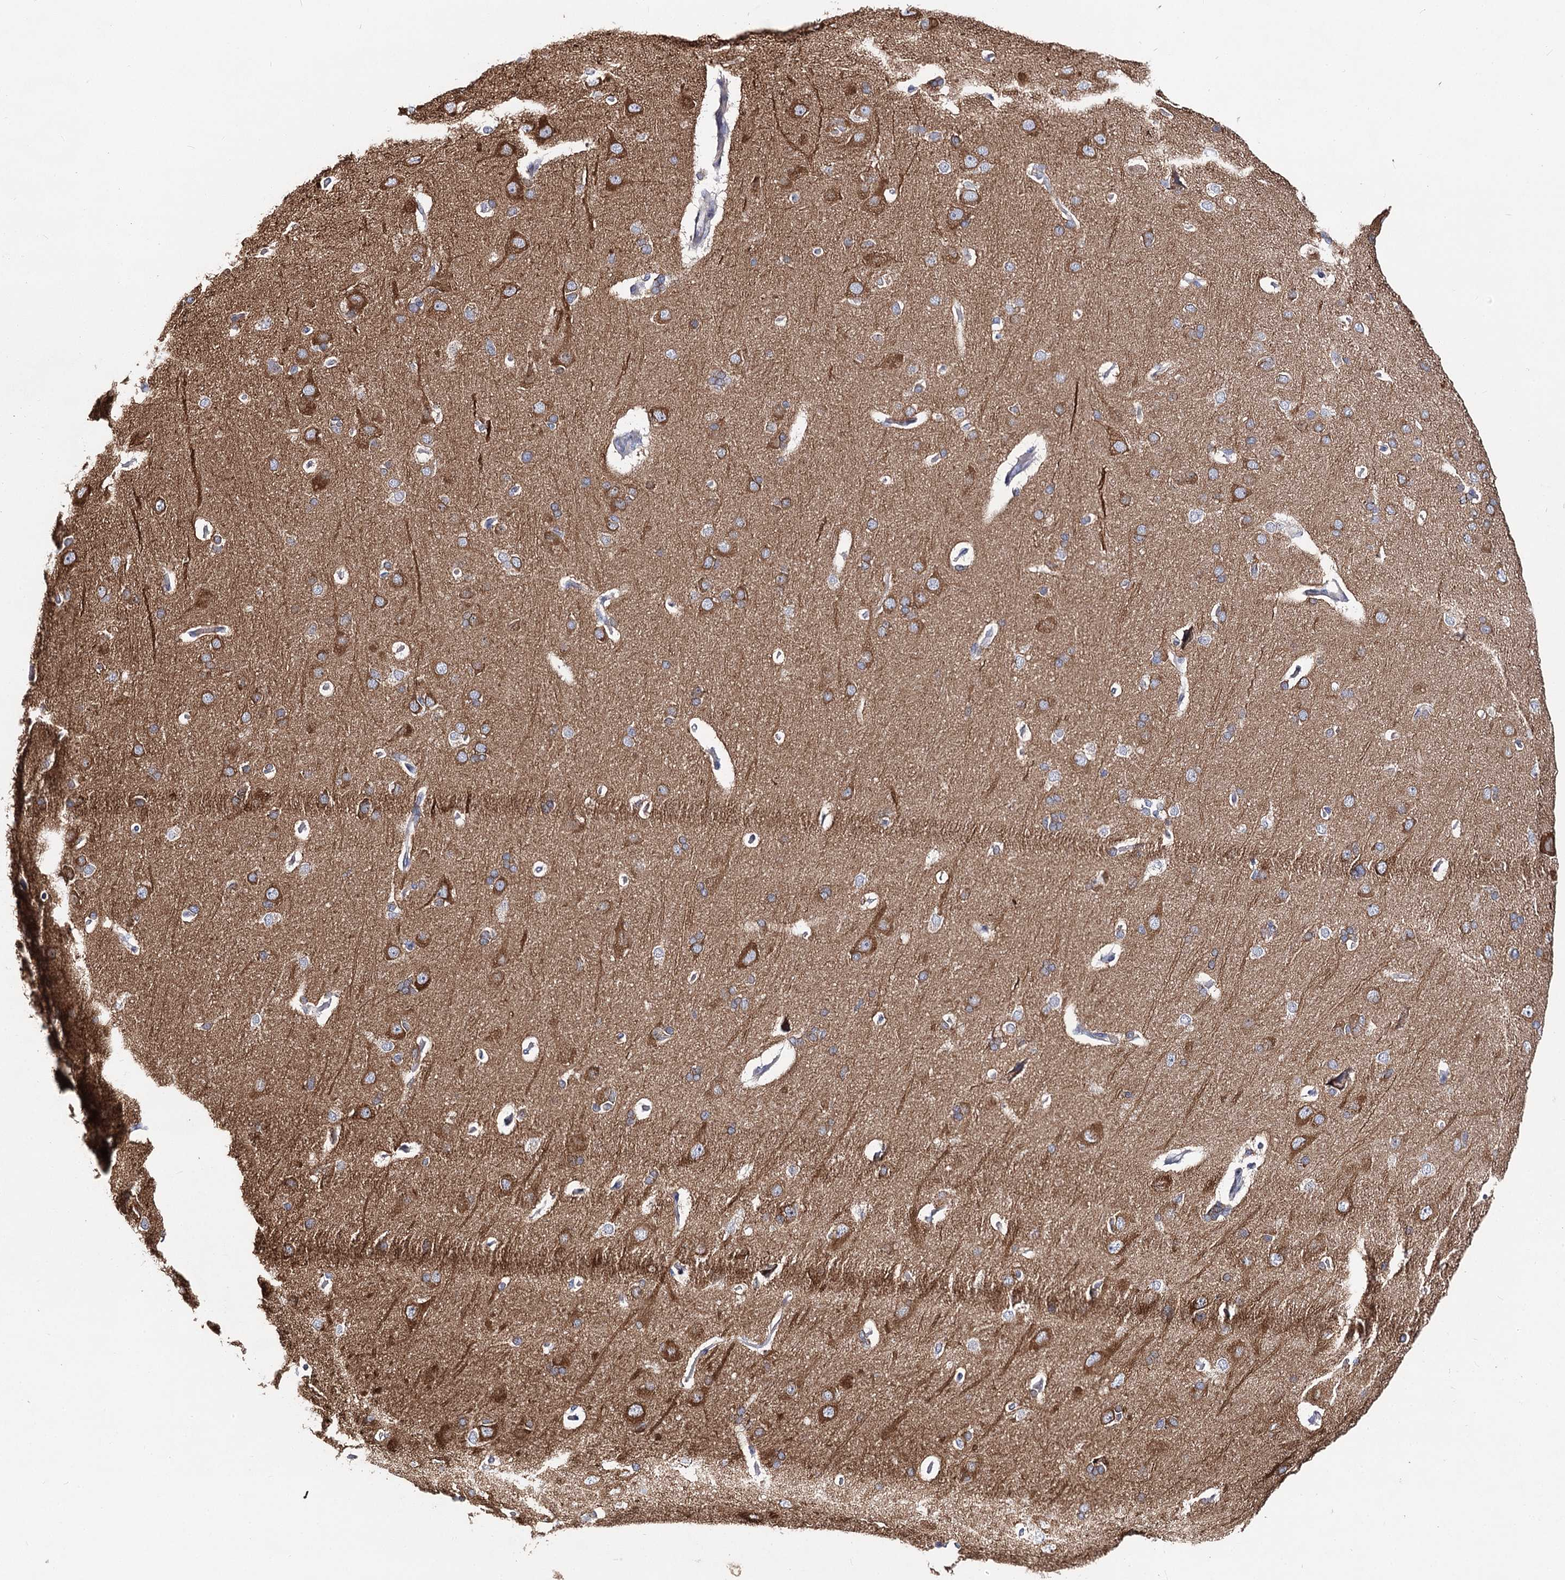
{"staining": {"intensity": "negative", "quantity": "none", "location": "none"}, "tissue": "cerebral cortex", "cell_type": "Endothelial cells", "image_type": "normal", "snomed": [{"axis": "morphology", "description": "Normal tissue, NOS"}, {"axis": "topography", "description": "Cerebral cortex"}], "caption": "IHC photomicrograph of benign cerebral cortex stained for a protein (brown), which exhibits no expression in endothelial cells.", "gene": "TEX12", "patient": {"sex": "male", "age": 62}}